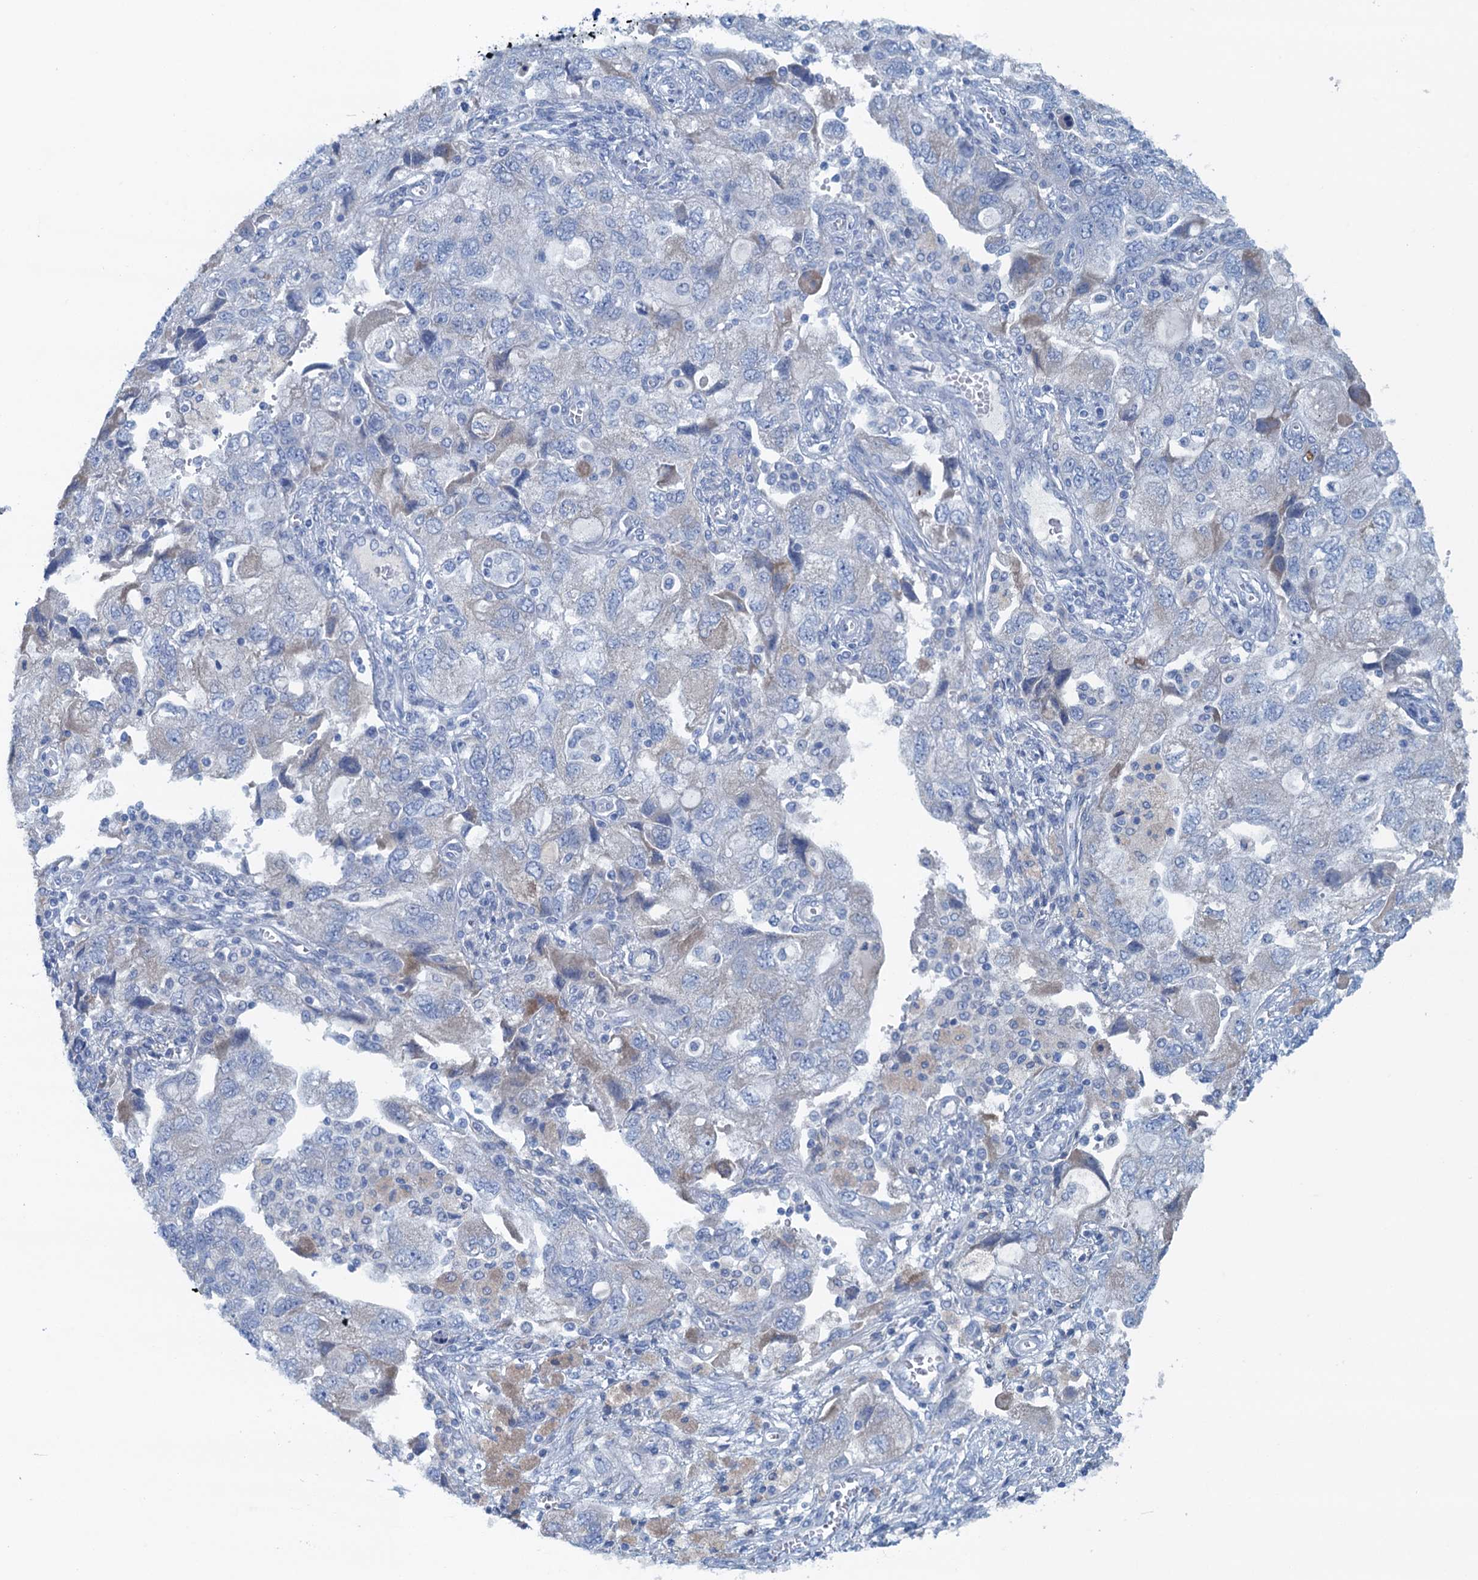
{"staining": {"intensity": "negative", "quantity": "none", "location": "none"}, "tissue": "ovarian cancer", "cell_type": "Tumor cells", "image_type": "cancer", "snomed": [{"axis": "morphology", "description": "Carcinoma, NOS"}, {"axis": "morphology", "description": "Cystadenocarcinoma, serous, NOS"}, {"axis": "topography", "description": "Ovary"}], "caption": "The IHC histopathology image has no significant positivity in tumor cells of ovarian cancer tissue.", "gene": "C10orf88", "patient": {"sex": "female", "age": 69}}